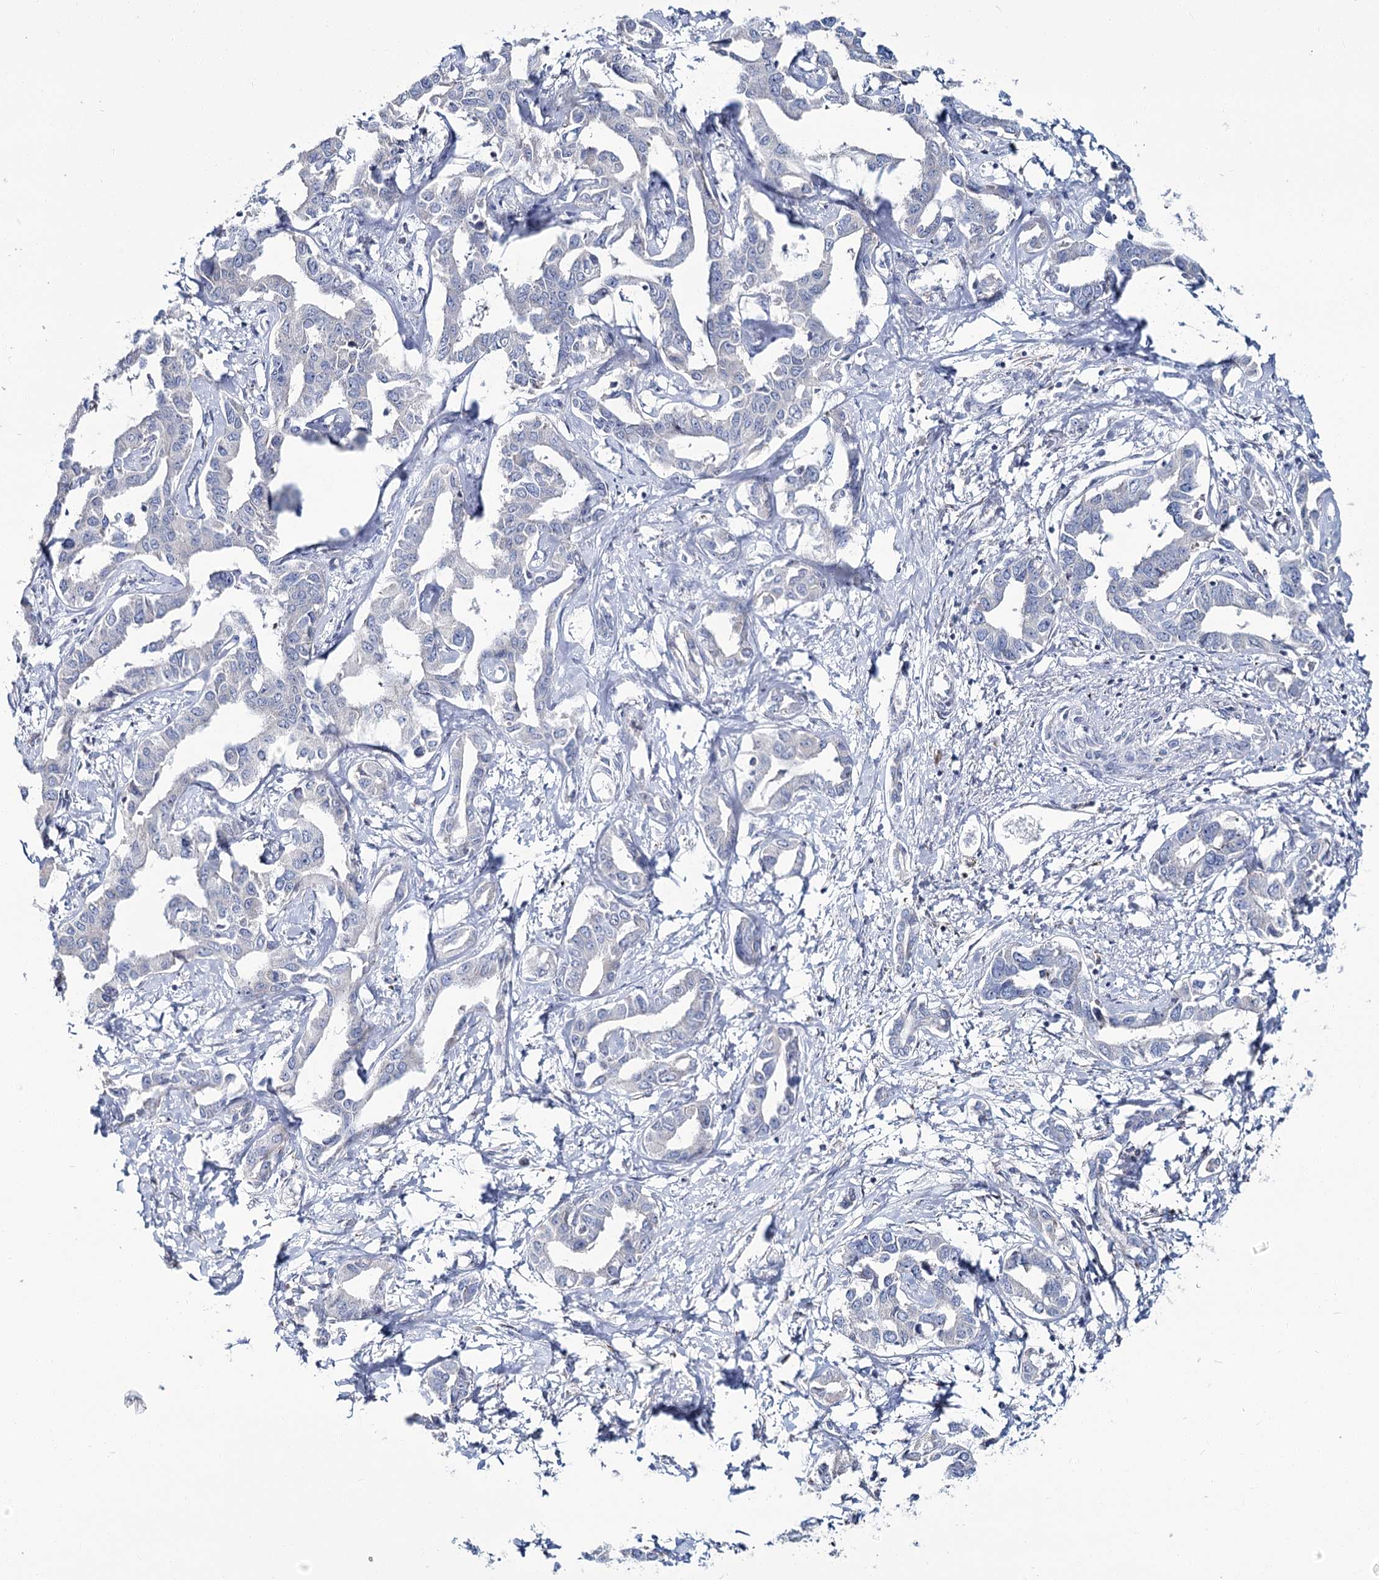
{"staining": {"intensity": "negative", "quantity": "none", "location": "none"}, "tissue": "liver cancer", "cell_type": "Tumor cells", "image_type": "cancer", "snomed": [{"axis": "morphology", "description": "Cholangiocarcinoma"}, {"axis": "topography", "description": "Liver"}], "caption": "DAB immunohistochemical staining of liver cholangiocarcinoma reveals no significant expression in tumor cells.", "gene": "CPLANE1", "patient": {"sex": "male", "age": 59}}